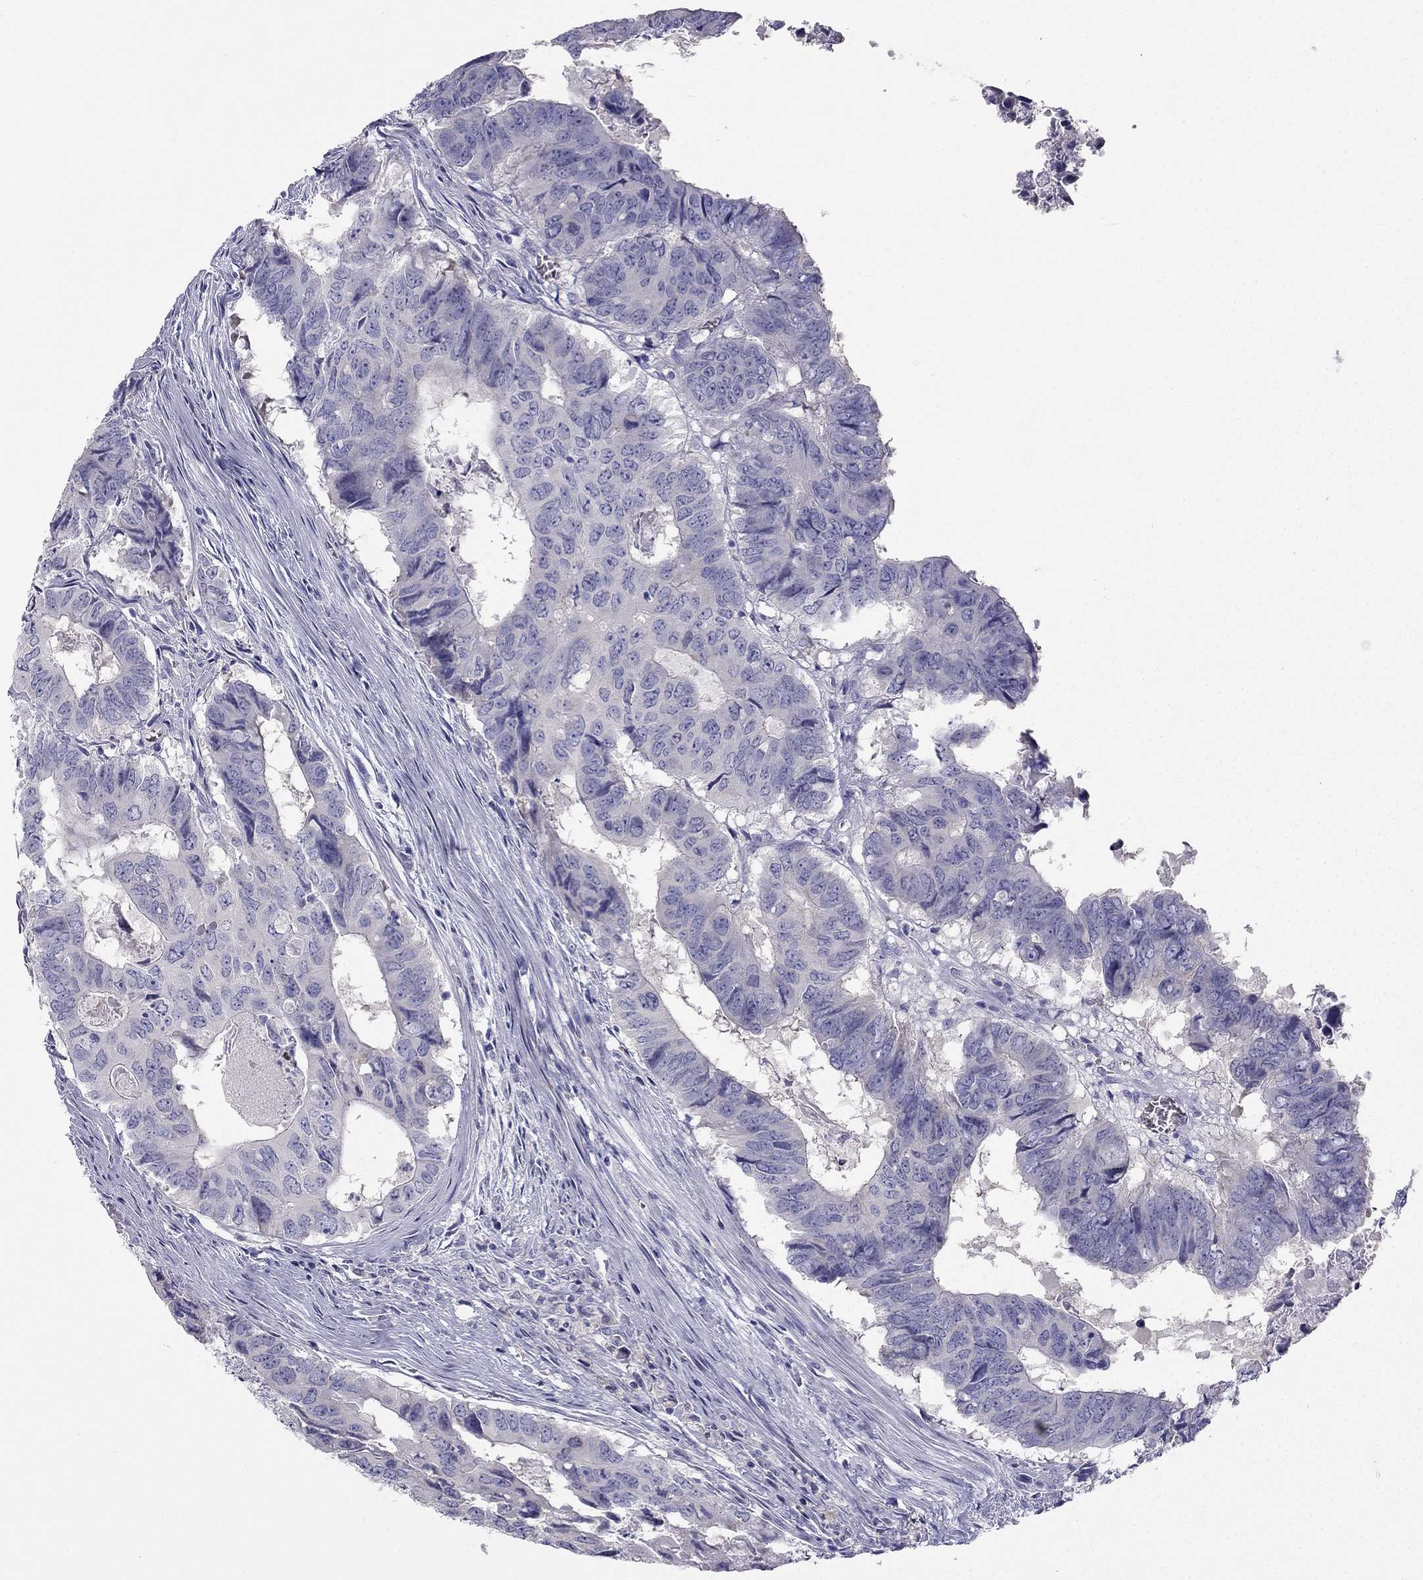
{"staining": {"intensity": "negative", "quantity": "none", "location": "none"}, "tissue": "colorectal cancer", "cell_type": "Tumor cells", "image_type": "cancer", "snomed": [{"axis": "morphology", "description": "Adenocarcinoma, NOS"}, {"axis": "topography", "description": "Colon"}], "caption": "The histopathology image displays no significant staining in tumor cells of colorectal cancer (adenocarcinoma).", "gene": "RSPH14", "patient": {"sex": "male", "age": 79}}